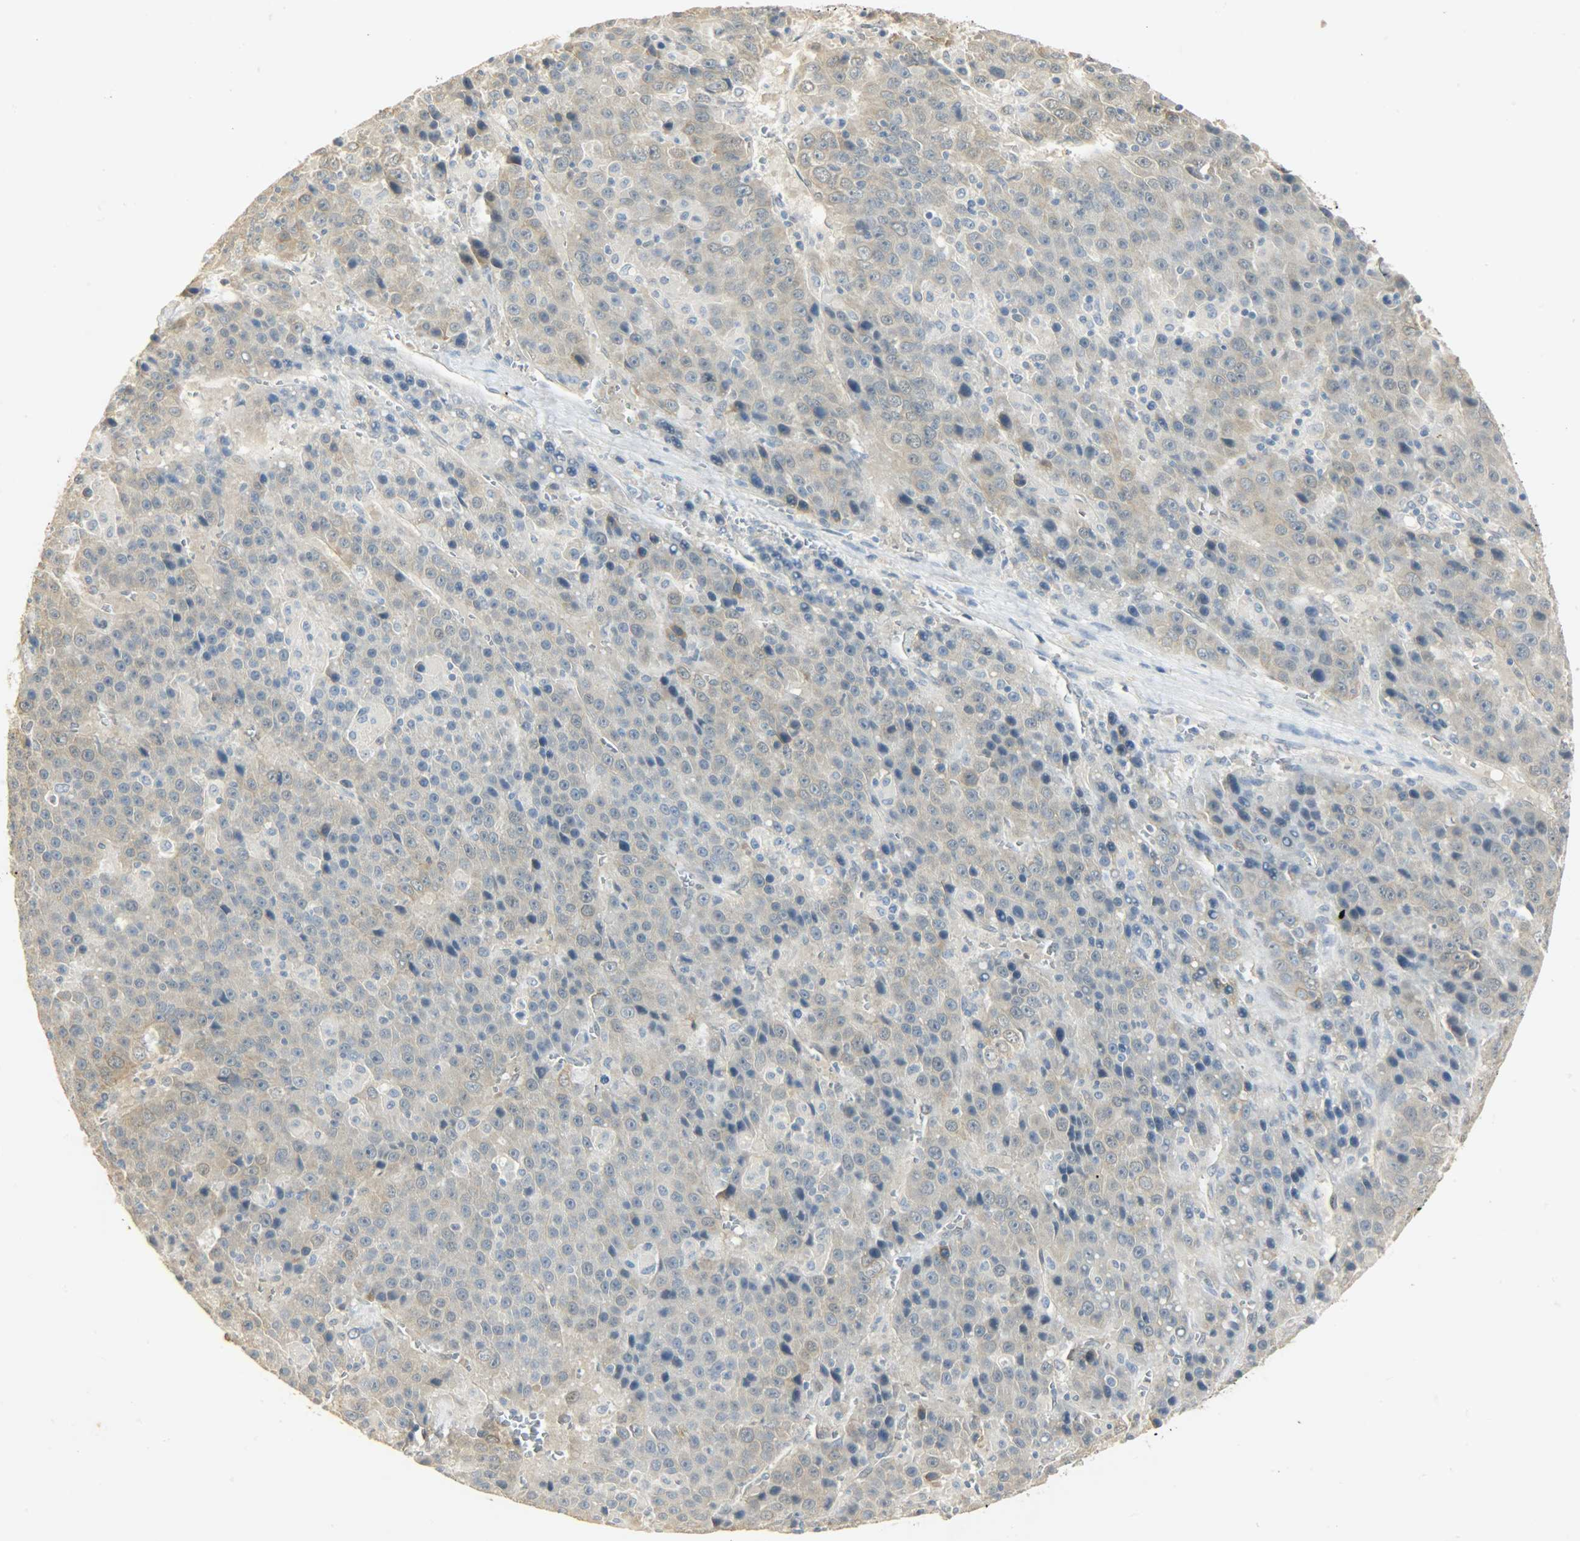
{"staining": {"intensity": "moderate", "quantity": "<25%", "location": "cytoplasmic/membranous"}, "tissue": "liver cancer", "cell_type": "Tumor cells", "image_type": "cancer", "snomed": [{"axis": "morphology", "description": "Carcinoma, Hepatocellular, NOS"}, {"axis": "topography", "description": "Liver"}], "caption": "Liver hepatocellular carcinoma tissue demonstrates moderate cytoplasmic/membranous positivity in about <25% of tumor cells Immunohistochemistry stains the protein in brown and the nuclei are stained blue.", "gene": "USP13", "patient": {"sex": "female", "age": 53}}